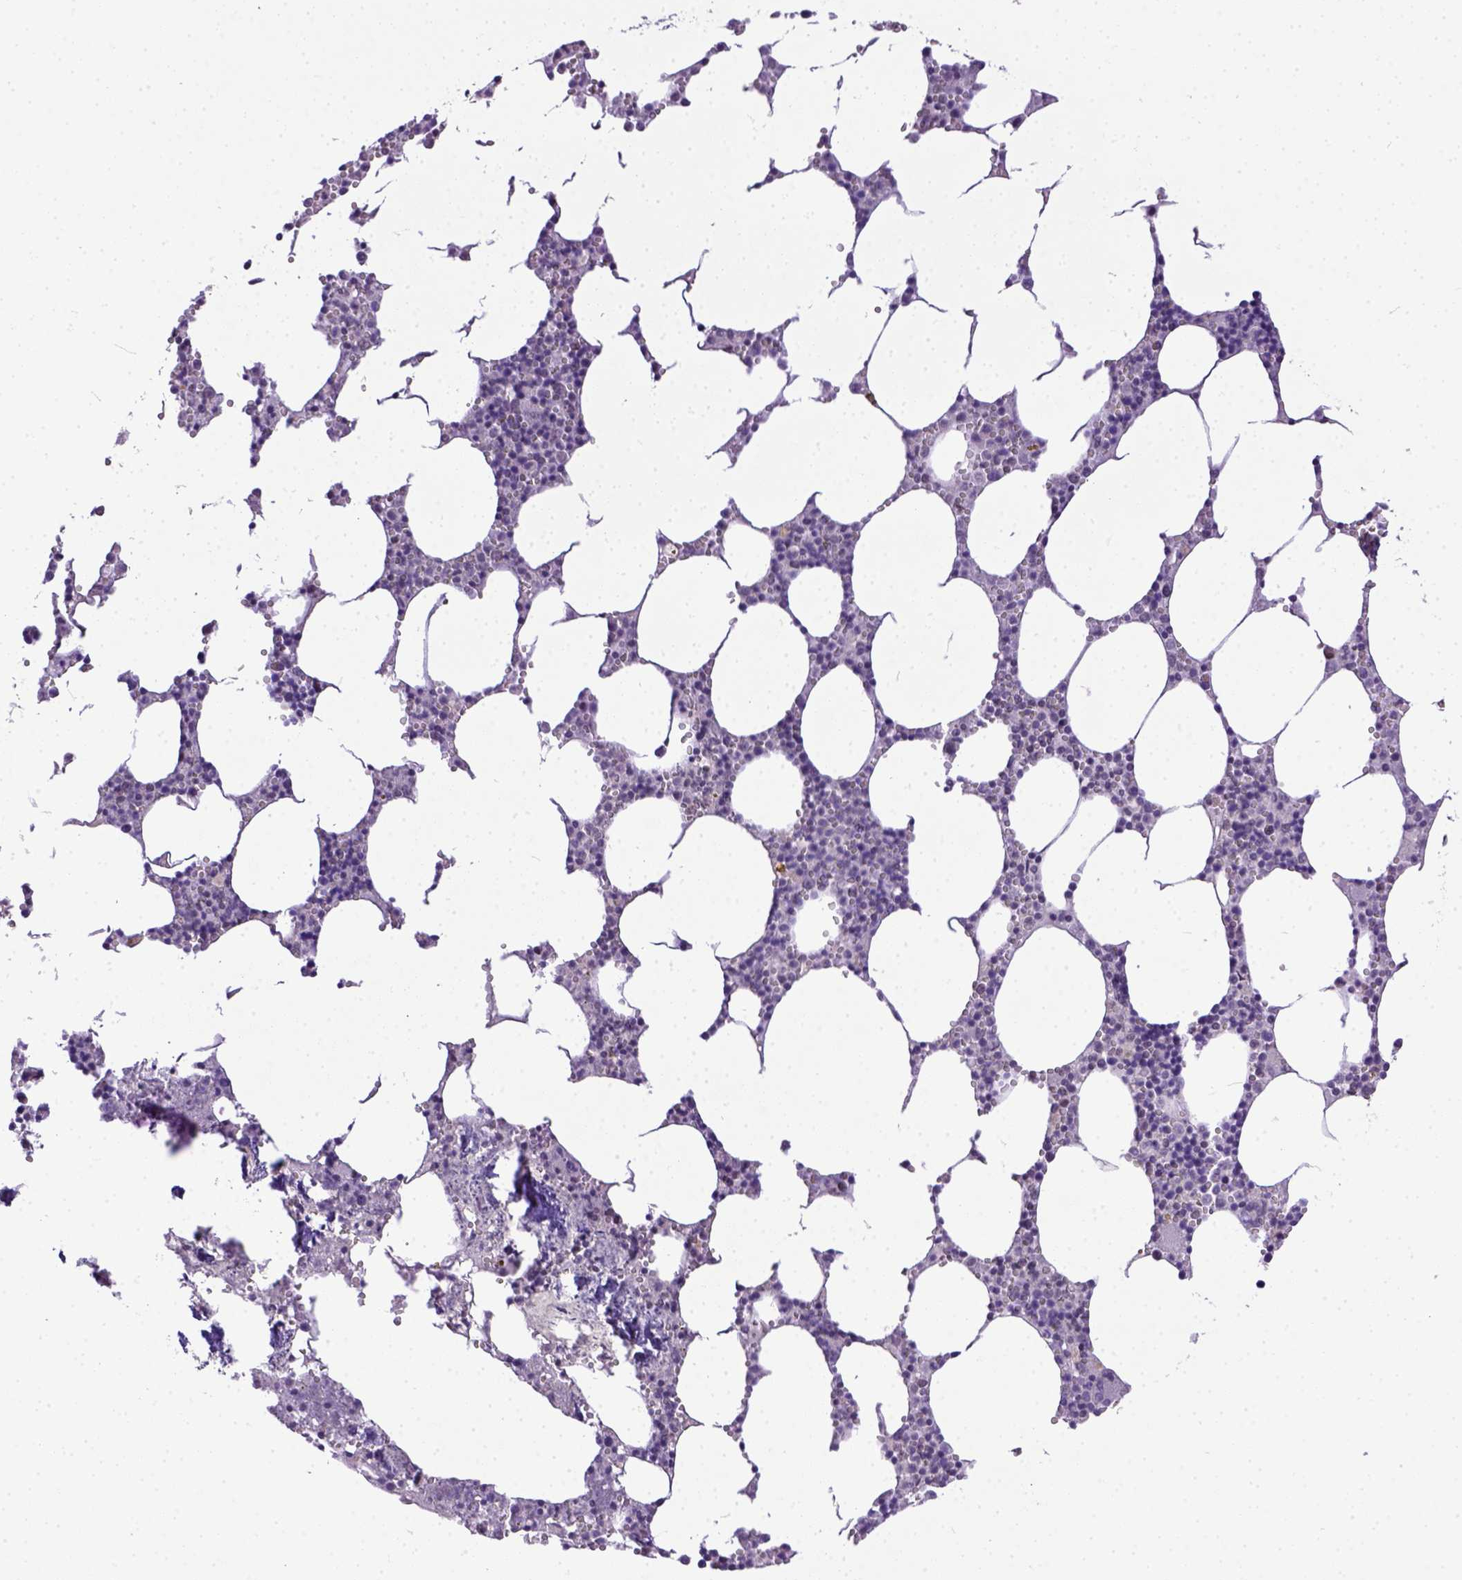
{"staining": {"intensity": "moderate", "quantity": "<25%", "location": "nuclear"}, "tissue": "bone marrow", "cell_type": "Hematopoietic cells", "image_type": "normal", "snomed": [{"axis": "morphology", "description": "Normal tissue, NOS"}, {"axis": "topography", "description": "Bone marrow"}], "caption": "Protein expression analysis of benign bone marrow exhibits moderate nuclear staining in approximately <25% of hematopoietic cells. The staining is performed using DAB brown chromogen to label protein expression. The nuclei are counter-stained blue using hematoxylin.", "gene": "ERCC1", "patient": {"sex": "male", "age": 54}}